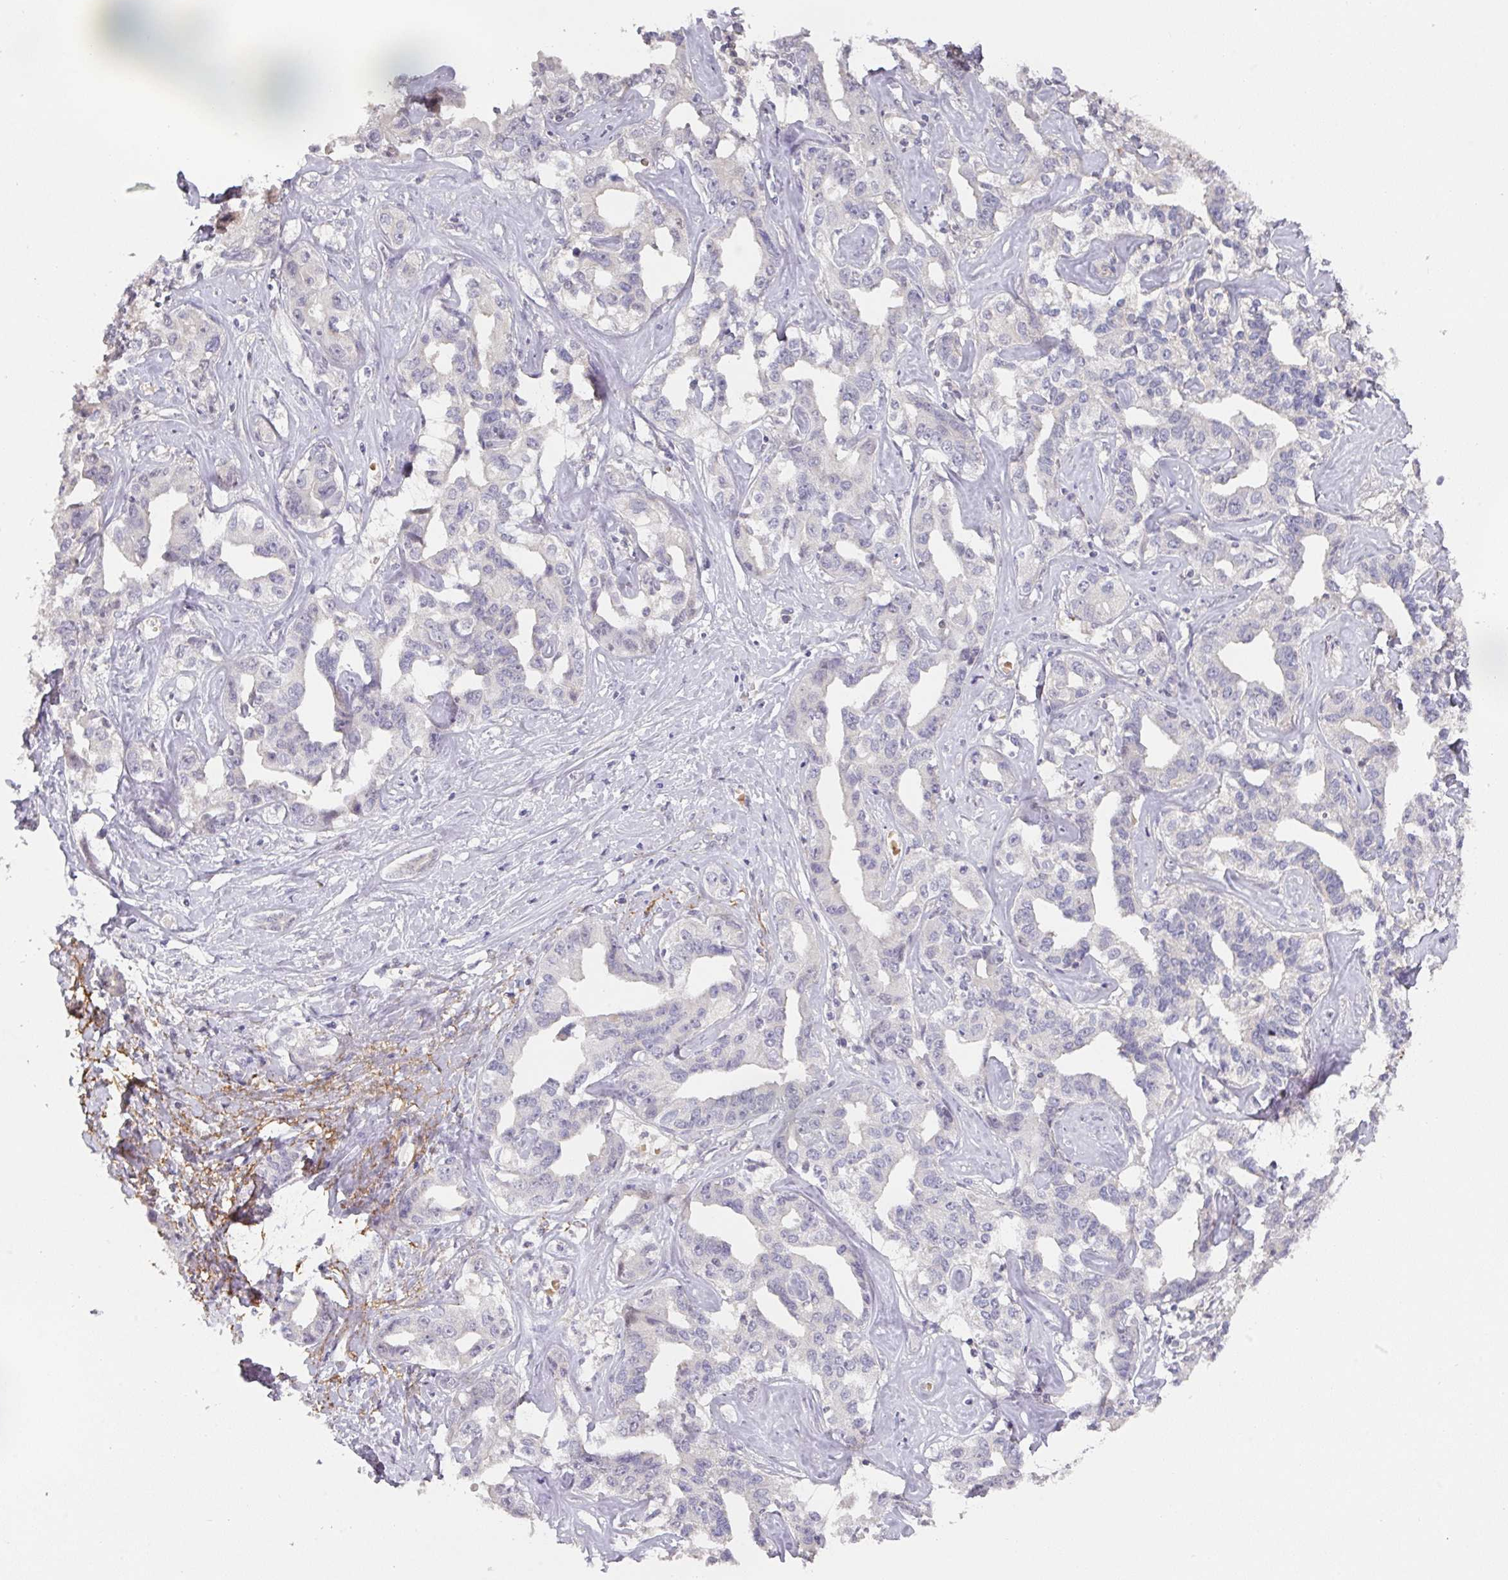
{"staining": {"intensity": "negative", "quantity": "none", "location": "none"}, "tissue": "liver cancer", "cell_type": "Tumor cells", "image_type": "cancer", "snomed": [{"axis": "morphology", "description": "Cholangiocarcinoma"}, {"axis": "topography", "description": "Liver"}], "caption": "An immunohistochemistry photomicrograph of liver cholangiocarcinoma is shown. There is no staining in tumor cells of liver cholangiocarcinoma. The staining is performed using DAB brown chromogen with nuclei counter-stained in using hematoxylin.", "gene": "FOXN4", "patient": {"sex": "male", "age": 59}}